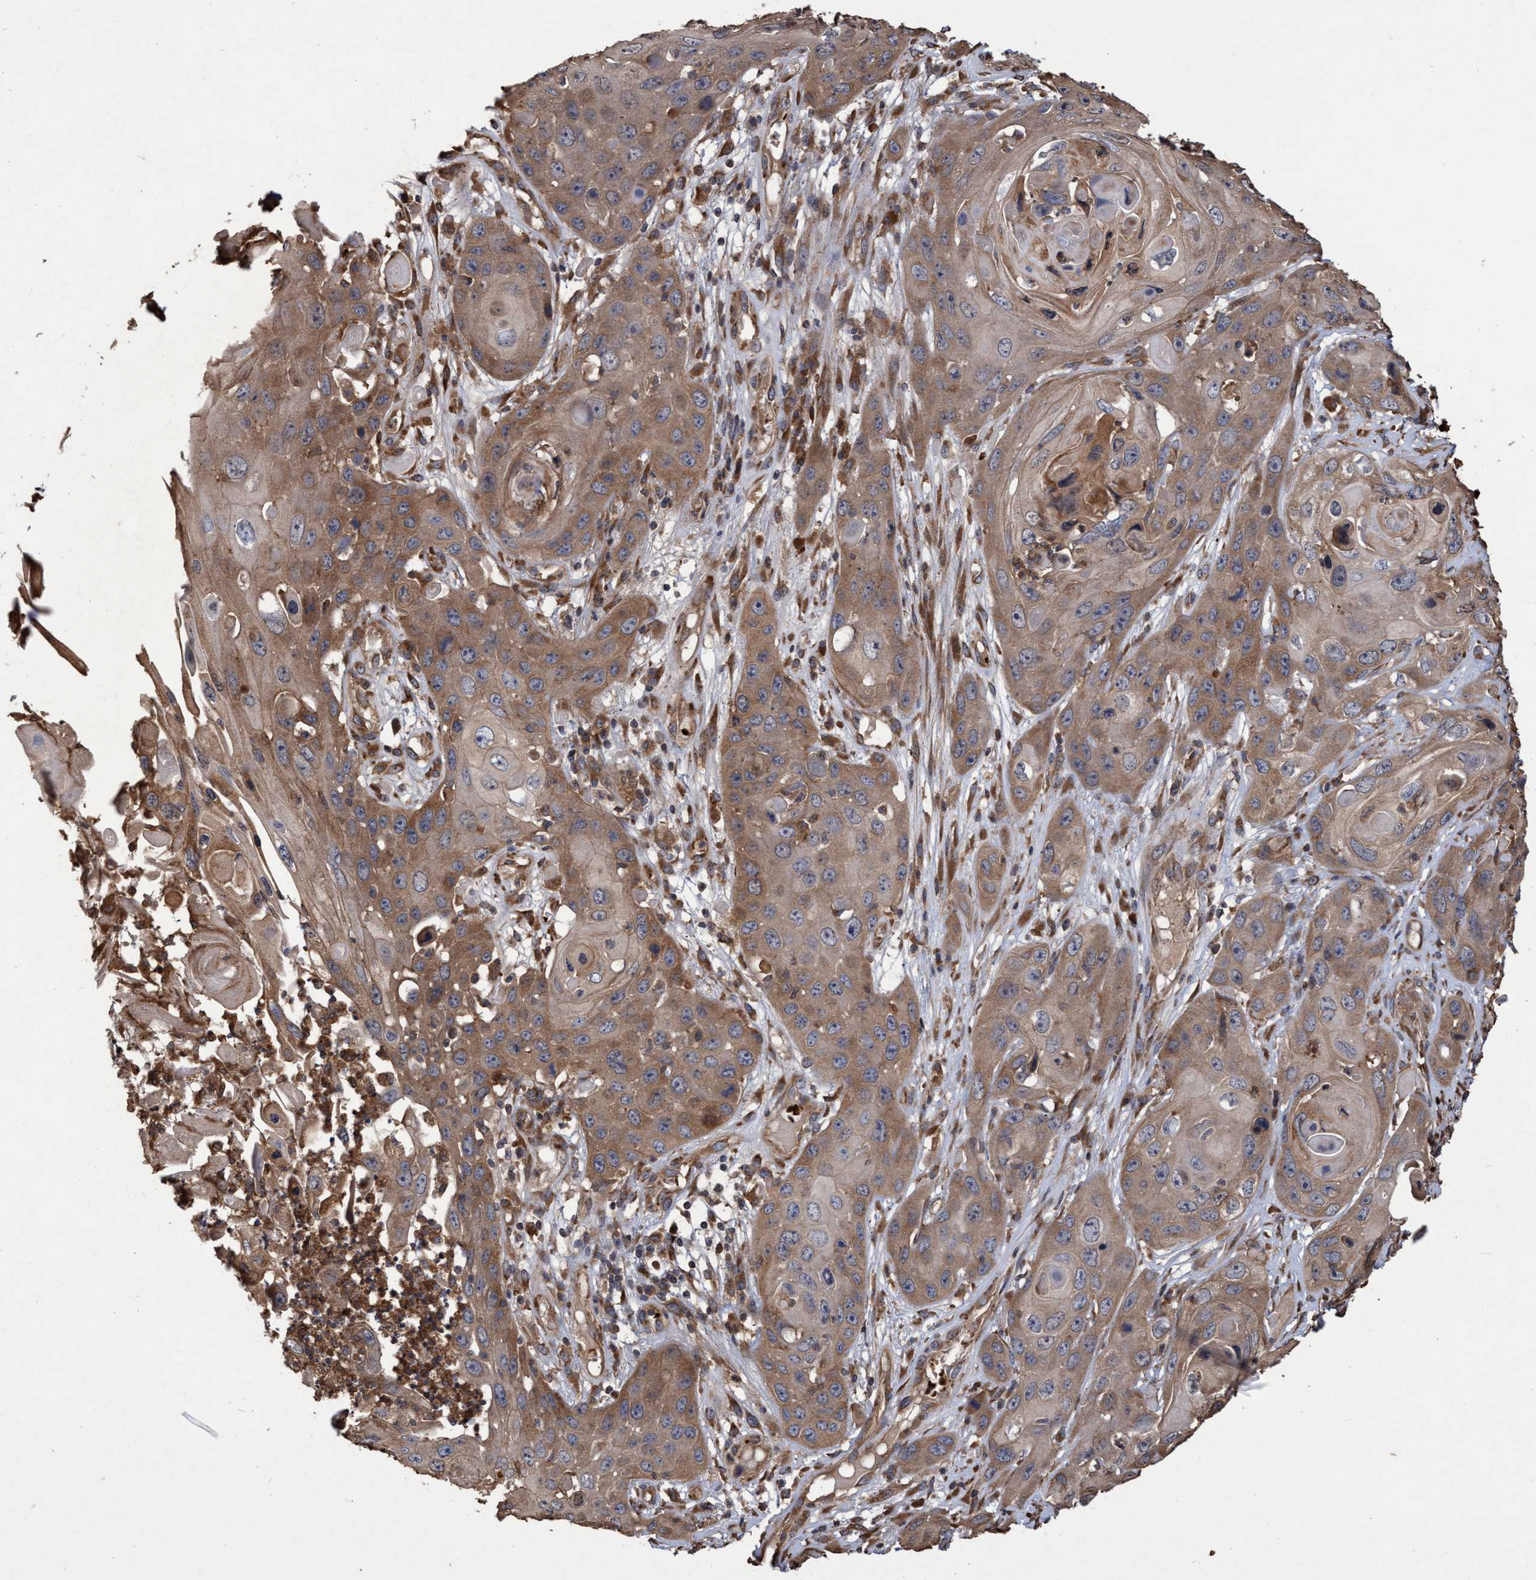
{"staining": {"intensity": "moderate", "quantity": ">75%", "location": "cytoplasmic/membranous"}, "tissue": "skin cancer", "cell_type": "Tumor cells", "image_type": "cancer", "snomed": [{"axis": "morphology", "description": "Squamous cell carcinoma, NOS"}, {"axis": "topography", "description": "Skin"}], "caption": "About >75% of tumor cells in skin squamous cell carcinoma exhibit moderate cytoplasmic/membranous protein staining as visualized by brown immunohistochemical staining.", "gene": "CHMP6", "patient": {"sex": "male", "age": 55}}